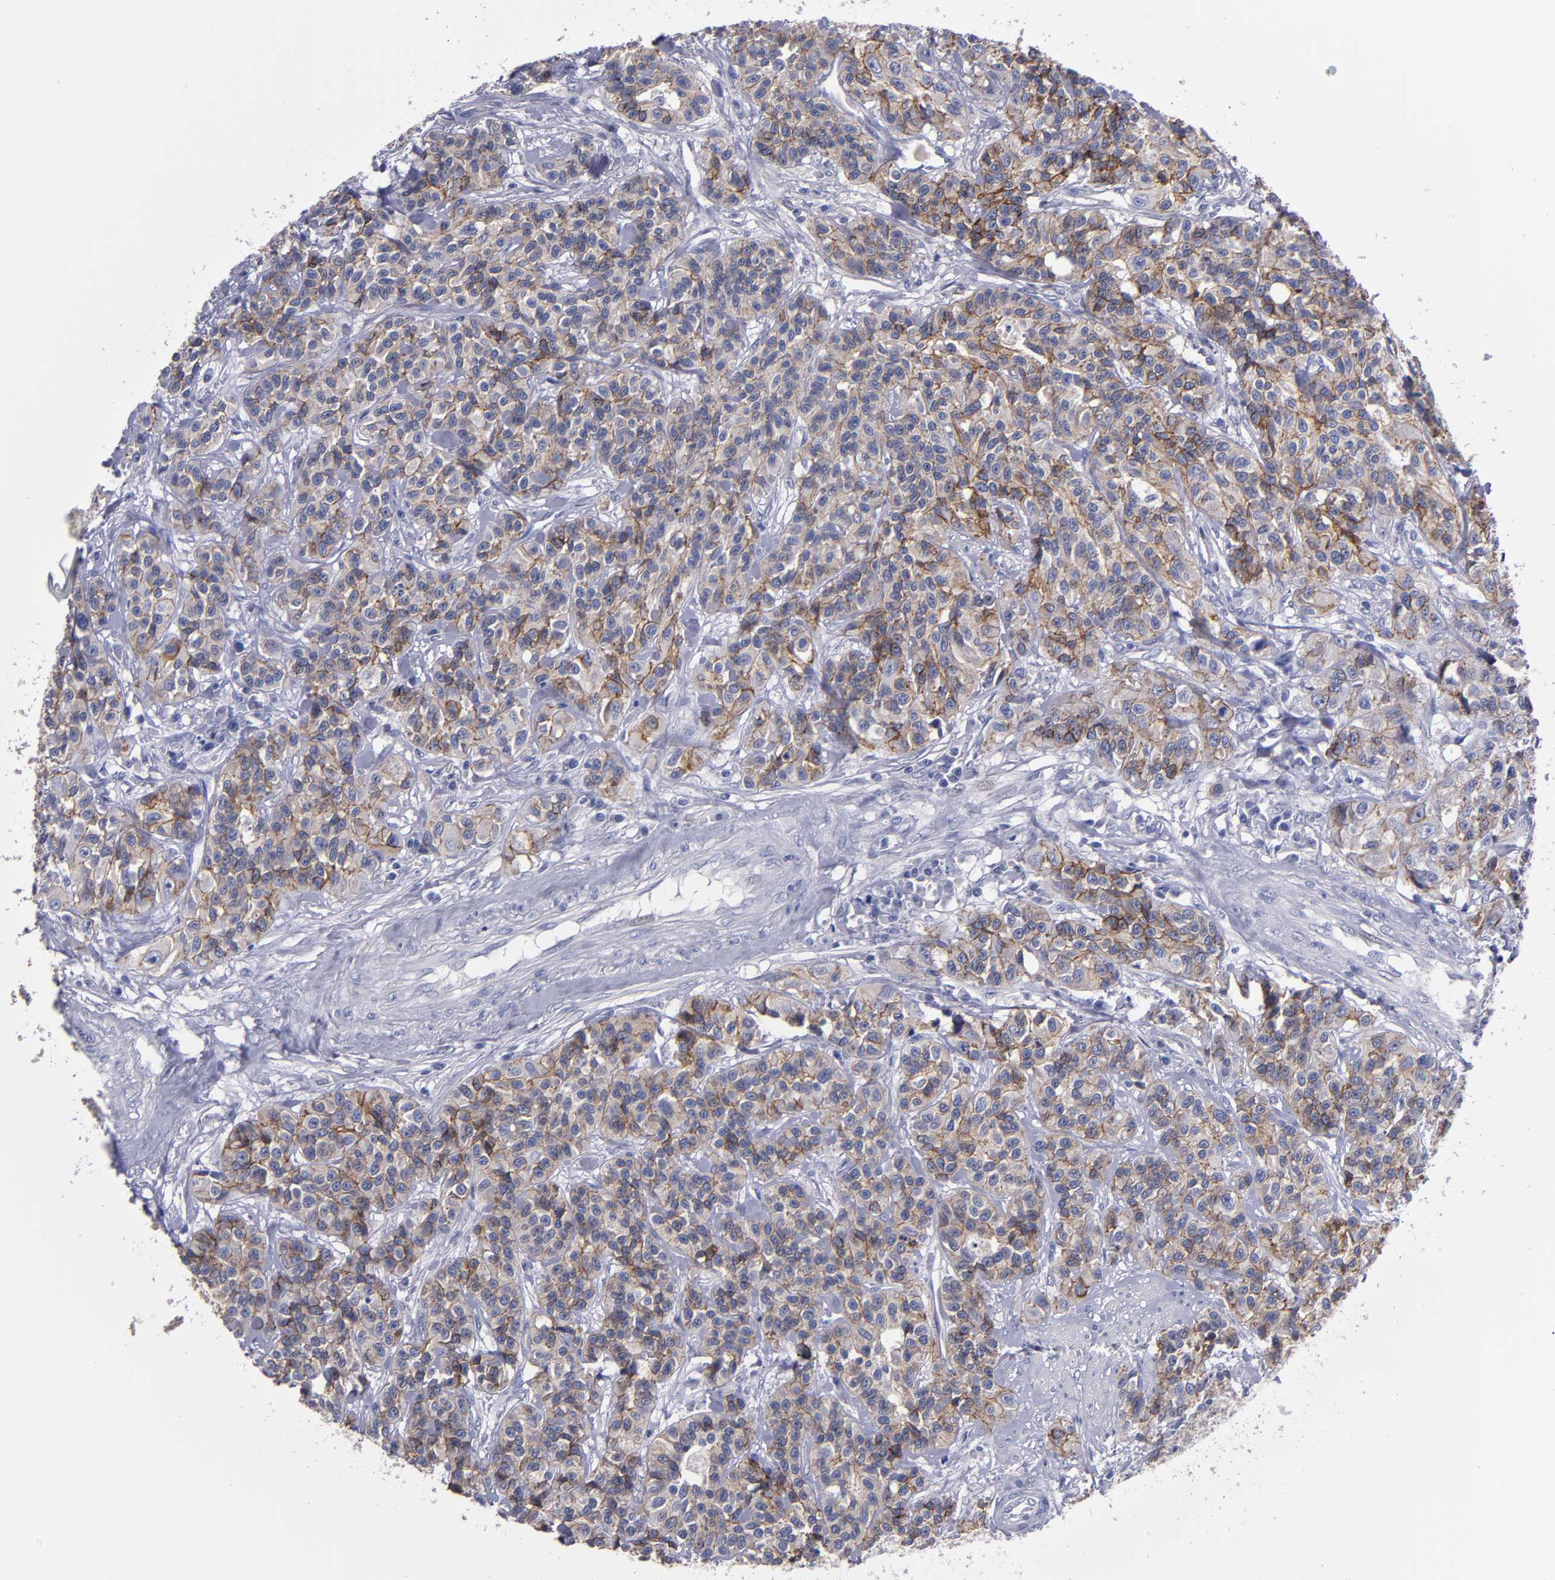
{"staining": {"intensity": "moderate", "quantity": ">75%", "location": "cytoplasmic/membranous"}, "tissue": "urothelial cancer", "cell_type": "Tumor cells", "image_type": "cancer", "snomed": [{"axis": "morphology", "description": "Urothelial carcinoma, High grade"}, {"axis": "topography", "description": "Urinary bladder"}], "caption": "DAB immunohistochemical staining of human high-grade urothelial carcinoma demonstrates moderate cytoplasmic/membranous protein positivity in about >75% of tumor cells. Nuclei are stained in blue.", "gene": "CDH3", "patient": {"sex": "female", "age": 81}}